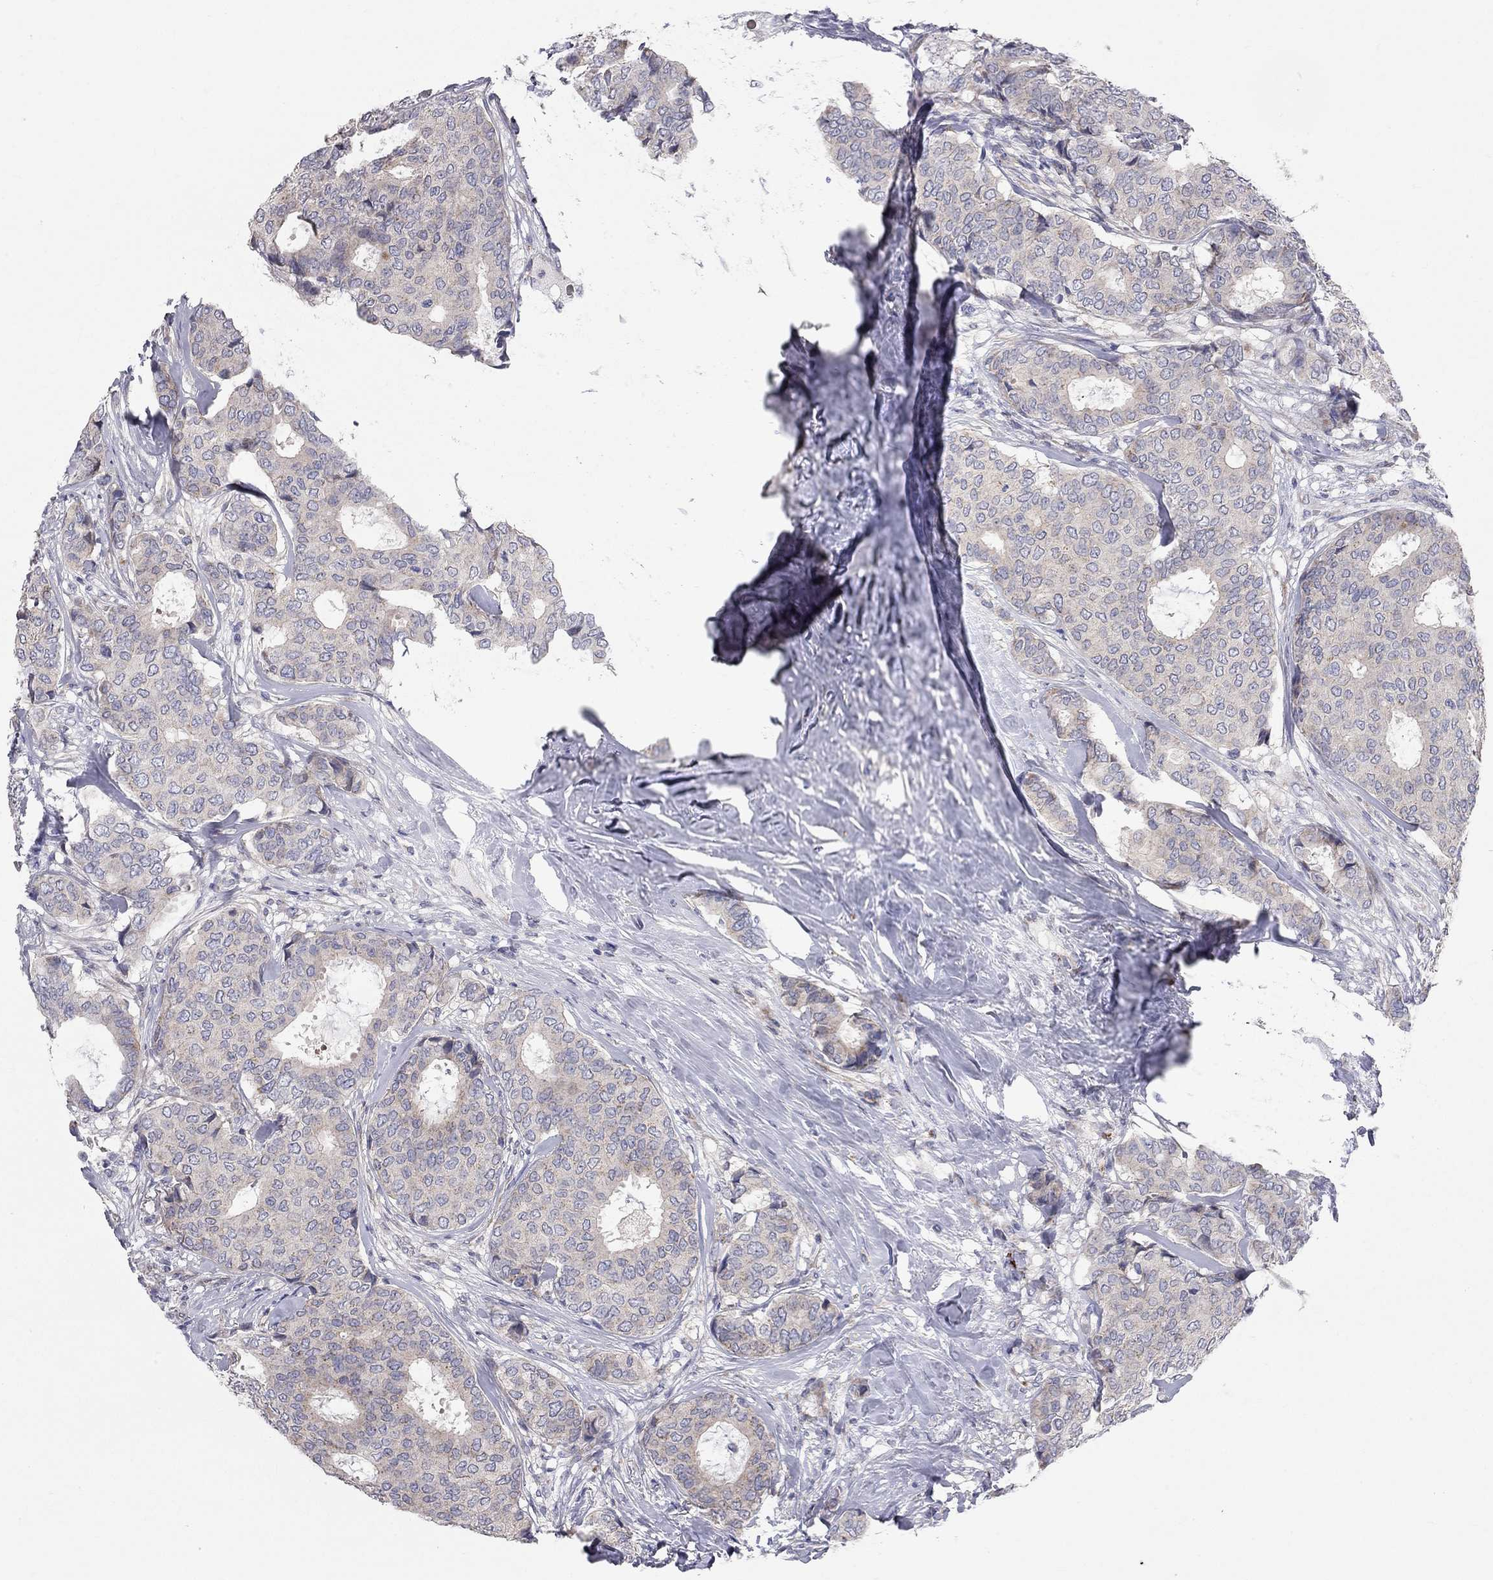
{"staining": {"intensity": "moderate", "quantity": "<25%", "location": "cytoplasmic/membranous"}, "tissue": "breast cancer", "cell_type": "Tumor cells", "image_type": "cancer", "snomed": [{"axis": "morphology", "description": "Duct carcinoma"}, {"axis": "topography", "description": "Breast"}], "caption": "Breast cancer (invasive ductal carcinoma) tissue displays moderate cytoplasmic/membranous positivity in about <25% of tumor cells, visualized by immunohistochemistry.", "gene": "KANSL1L", "patient": {"sex": "female", "age": 75}}